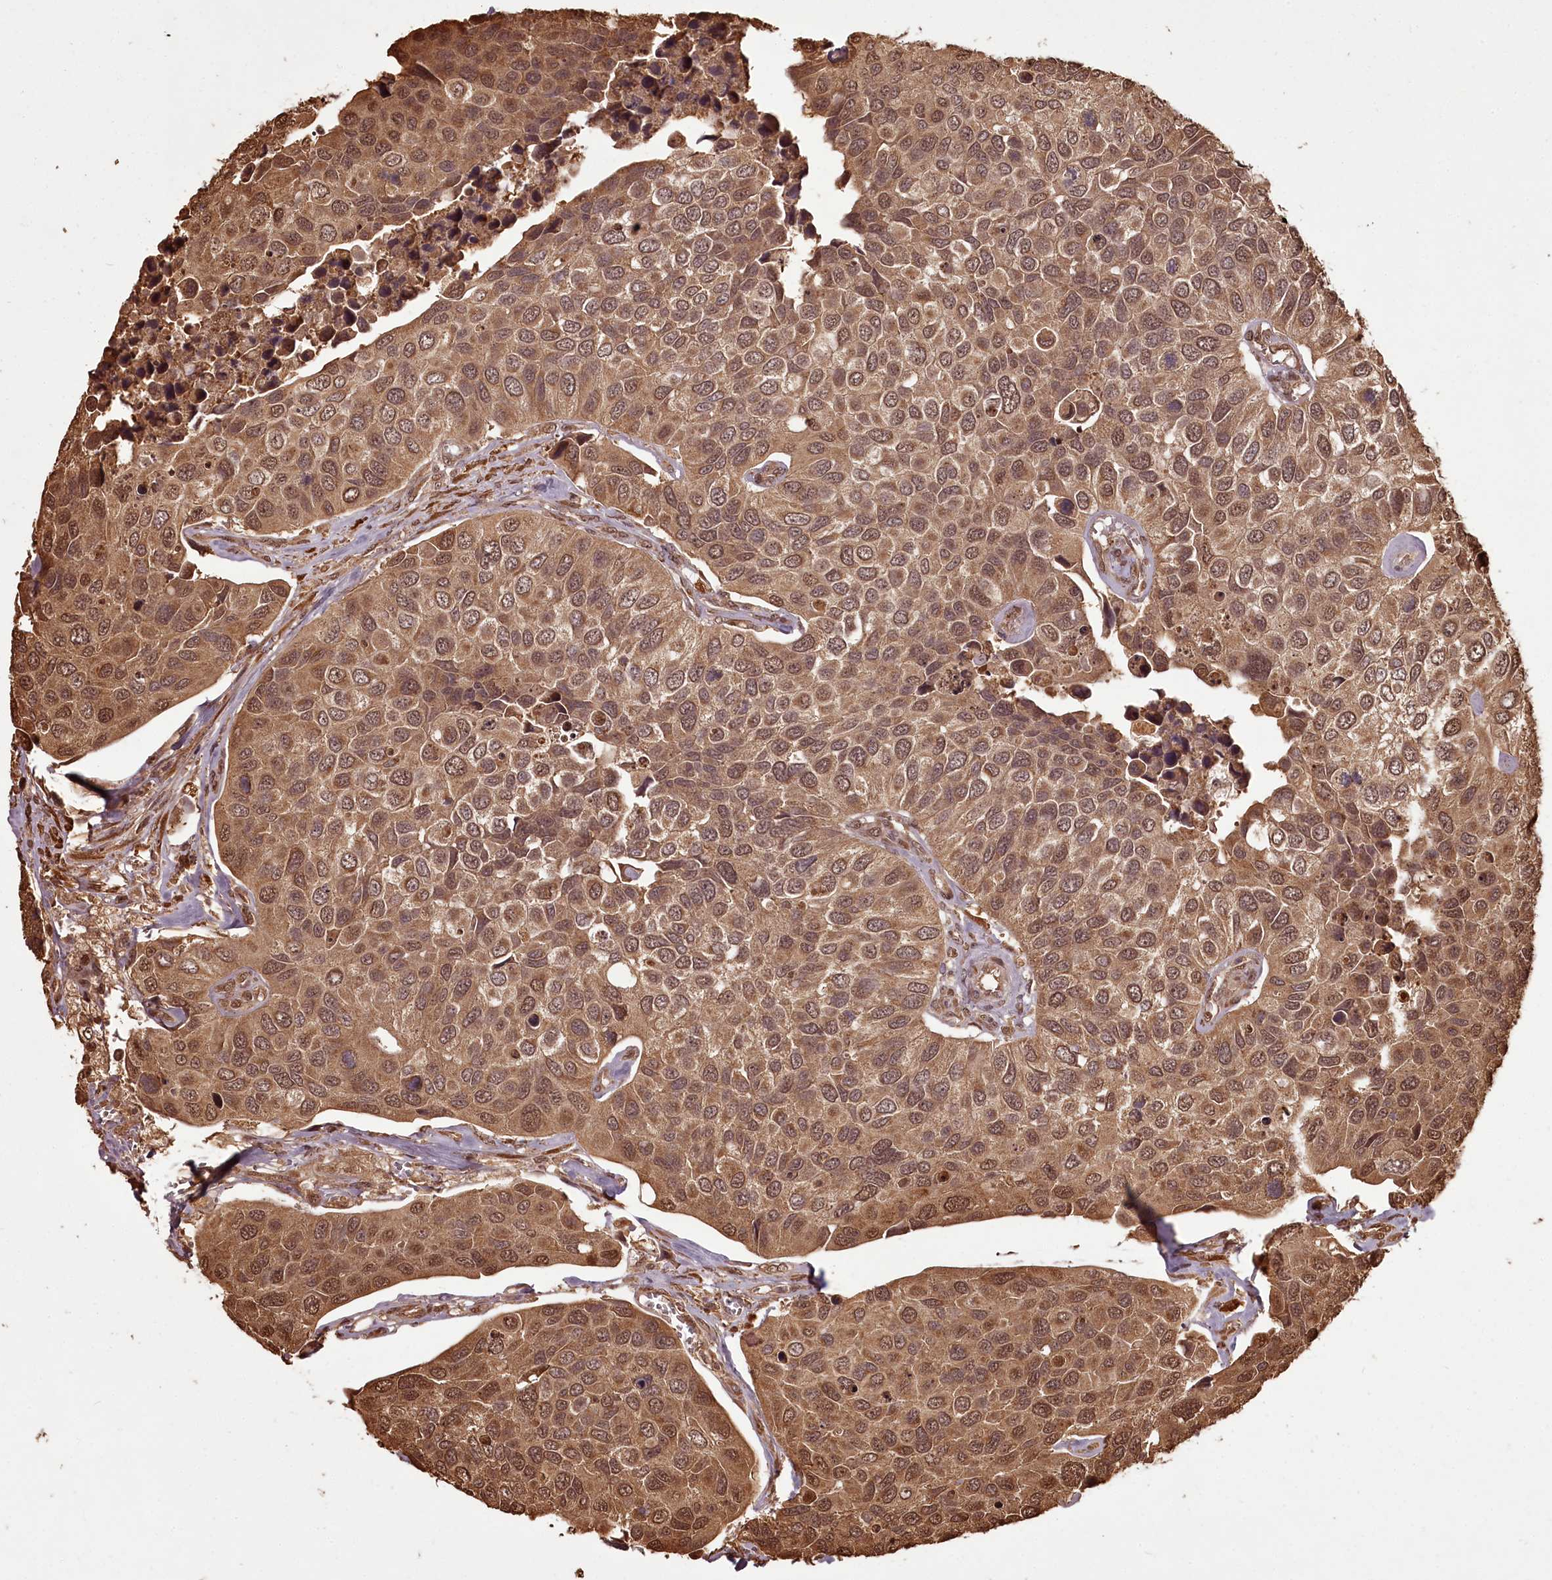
{"staining": {"intensity": "moderate", "quantity": ">75%", "location": "cytoplasmic/membranous,nuclear"}, "tissue": "urothelial cancer", "cell_type": "Tumor cells", "image_type": "cancer", "snomed": [{"axis": "morphology", "description": "Urothelial carcinoma, High grade"}, {"axis": "topography", "description": "Urinary bladder"}], "caption": "Moderate cytoplasmic/membranous and nuclear expression is seen in approximately >75% of tumor cells in urothelial carcinoma (high-grade). (Brightfield microscopy of DAB IHC at high magnification).", "gene": "NPRL2", "patient": {"sex": "male", "age": 74}}